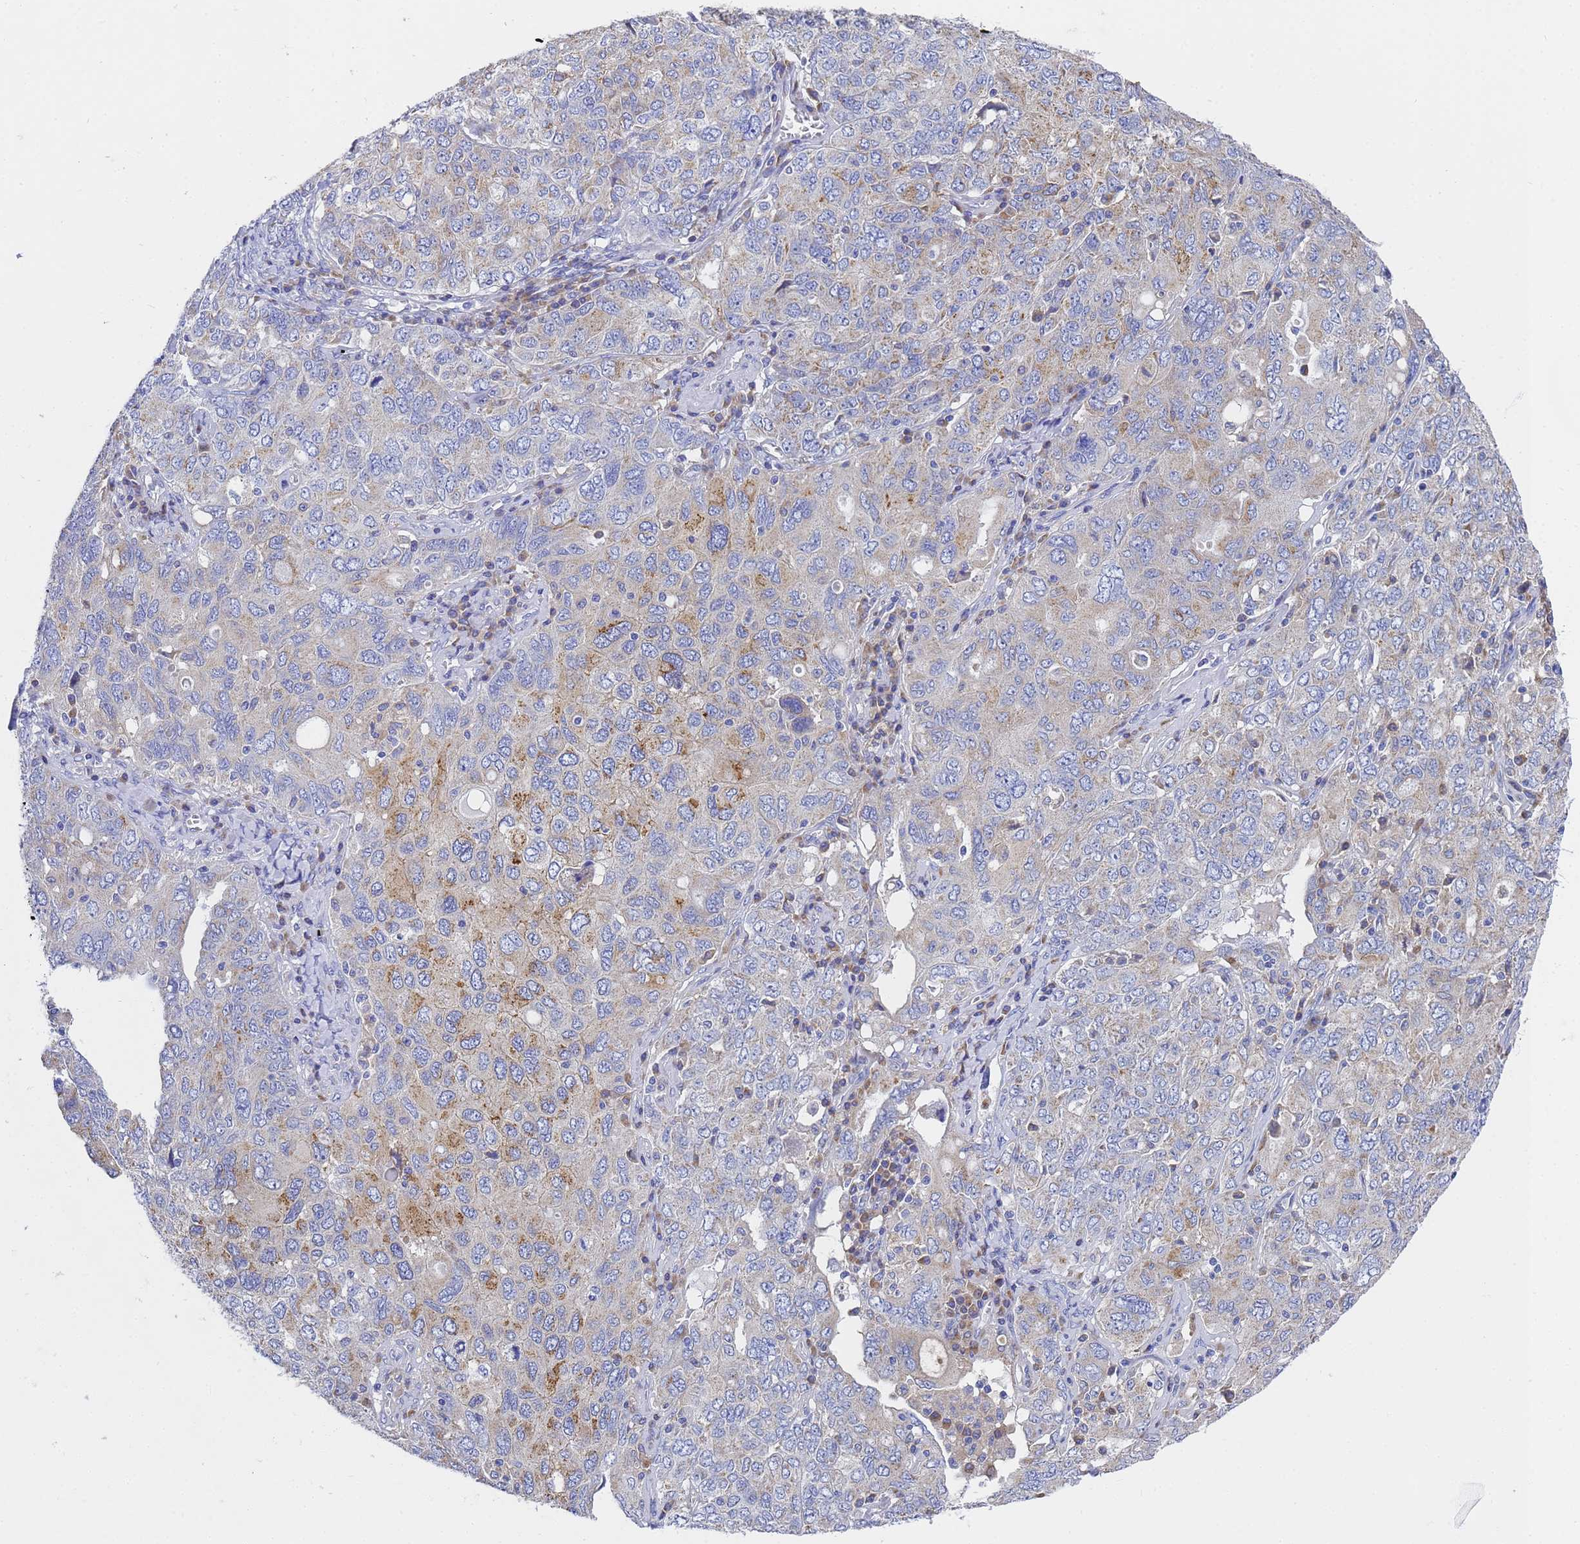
{"staining": {"intensity": "moderate", "quantity": "<25%", "location": "cytoplasmic/membranous"}, "tissue": "ovarian cancer", "cell_type": "Tumor cells", "image_type": "cancer", "snomed": [{"axis": "morphology", "description": "Carcinoma, endometroid"}, {"axis": "topography", "description": "Ovary"}], "caption": "Endometroid carcinoma (ovarian) stained for a protein (brown) displays moderate cytoplasmic/membranous positive staining in approximately <25% of tumor cells.", "gene": "TM4SF4", "patient": {"sex": "female", "age": 62}}